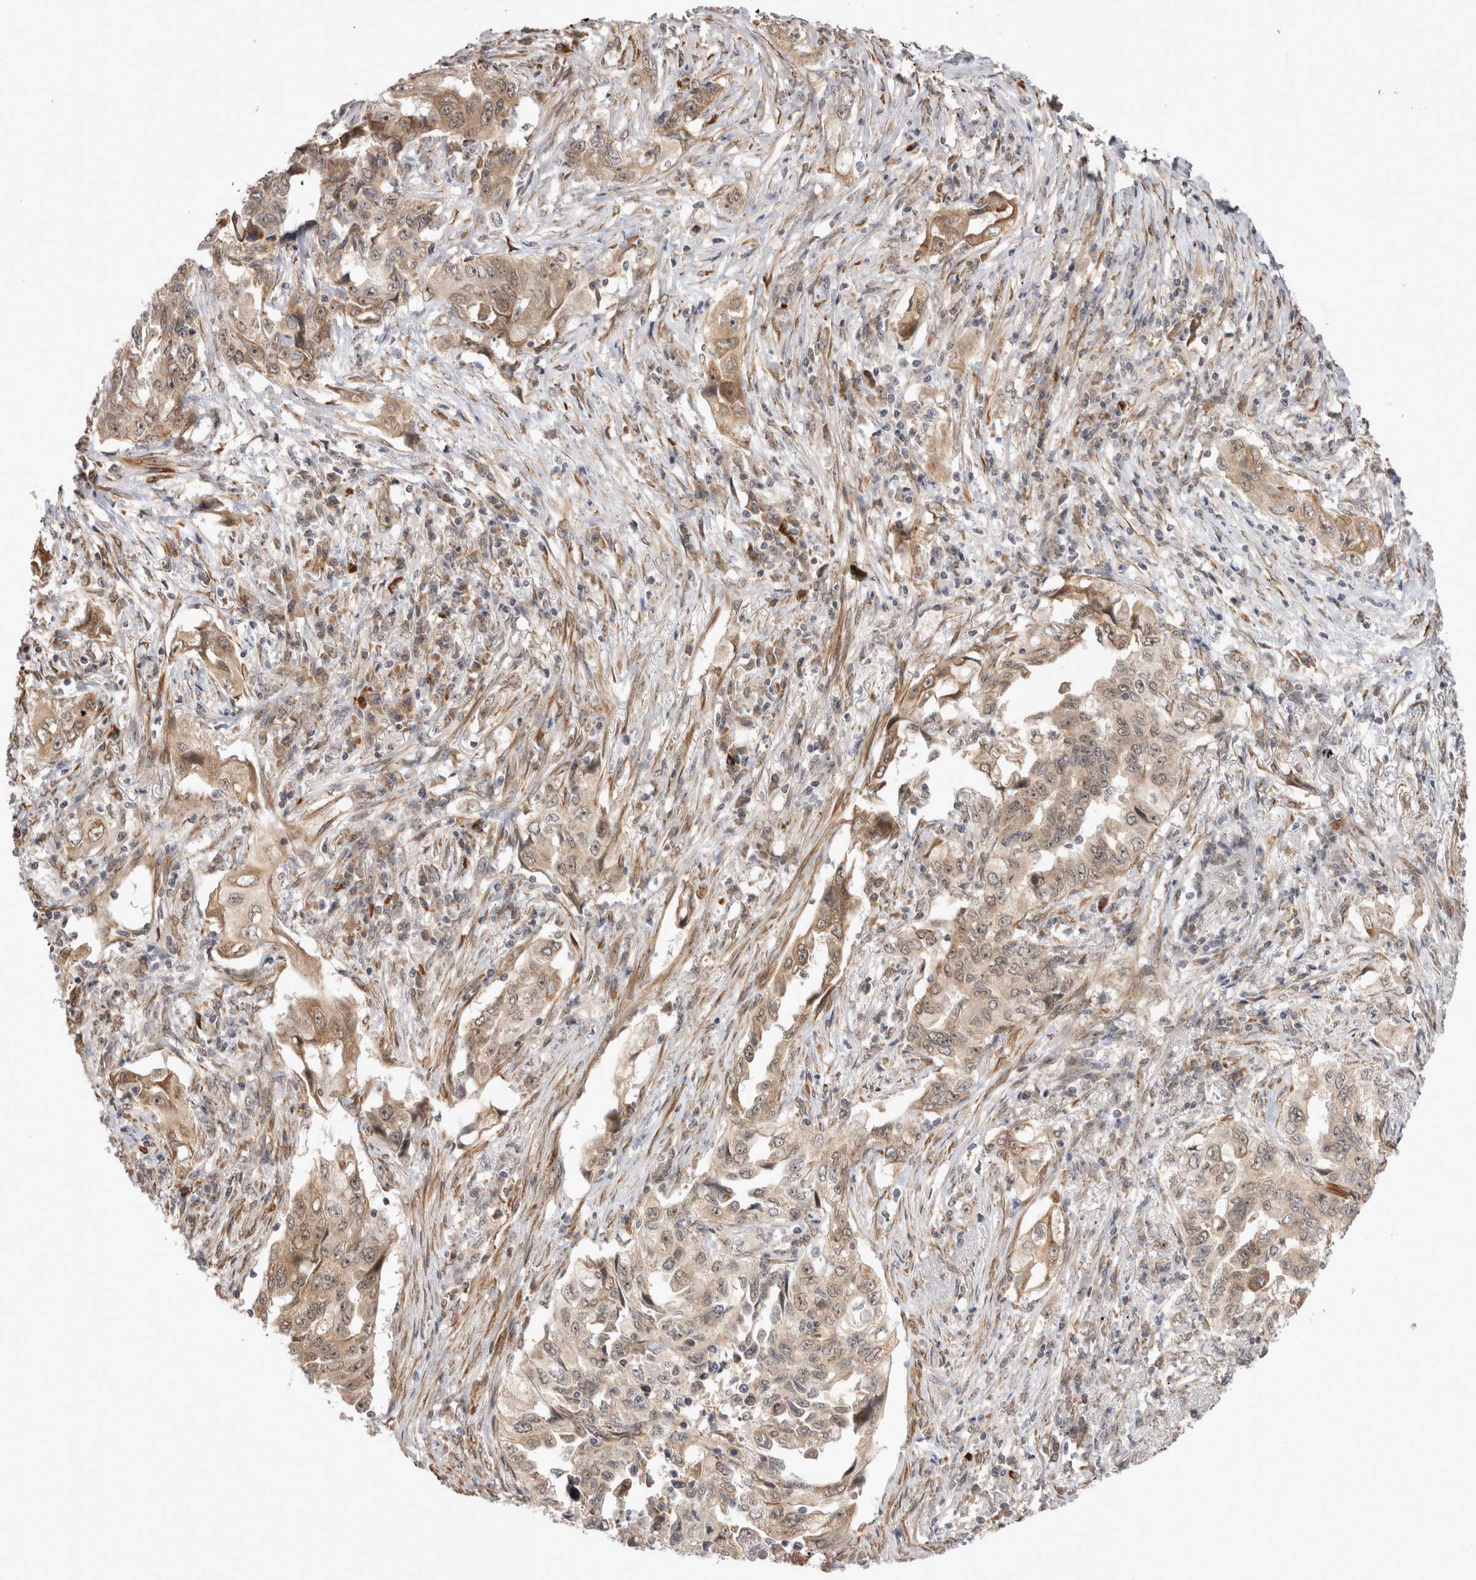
{"staining": {"intensity": "moderate", "quantity": ">75%", "location": "cytoplasmic/membranous,nuclear"}, "tissue": "lung cancer", "cell_type": "Tumor cells", "image_type": "cancer", "snomed": [{"axis": "morphology", "description": "Adenocarcinoma, NOS"}, {"axis": "topography", "description": "Lung"}], "caption": "Approximately >75% of tumor cells in lung adenocarcinoma display moderate cytoplasmic/membranous and nuclear protein positivity as visualized by brown immunohistochemical staining.", "gene": "EXOSC4", "patient": {"sex": "female", "age": 51}}